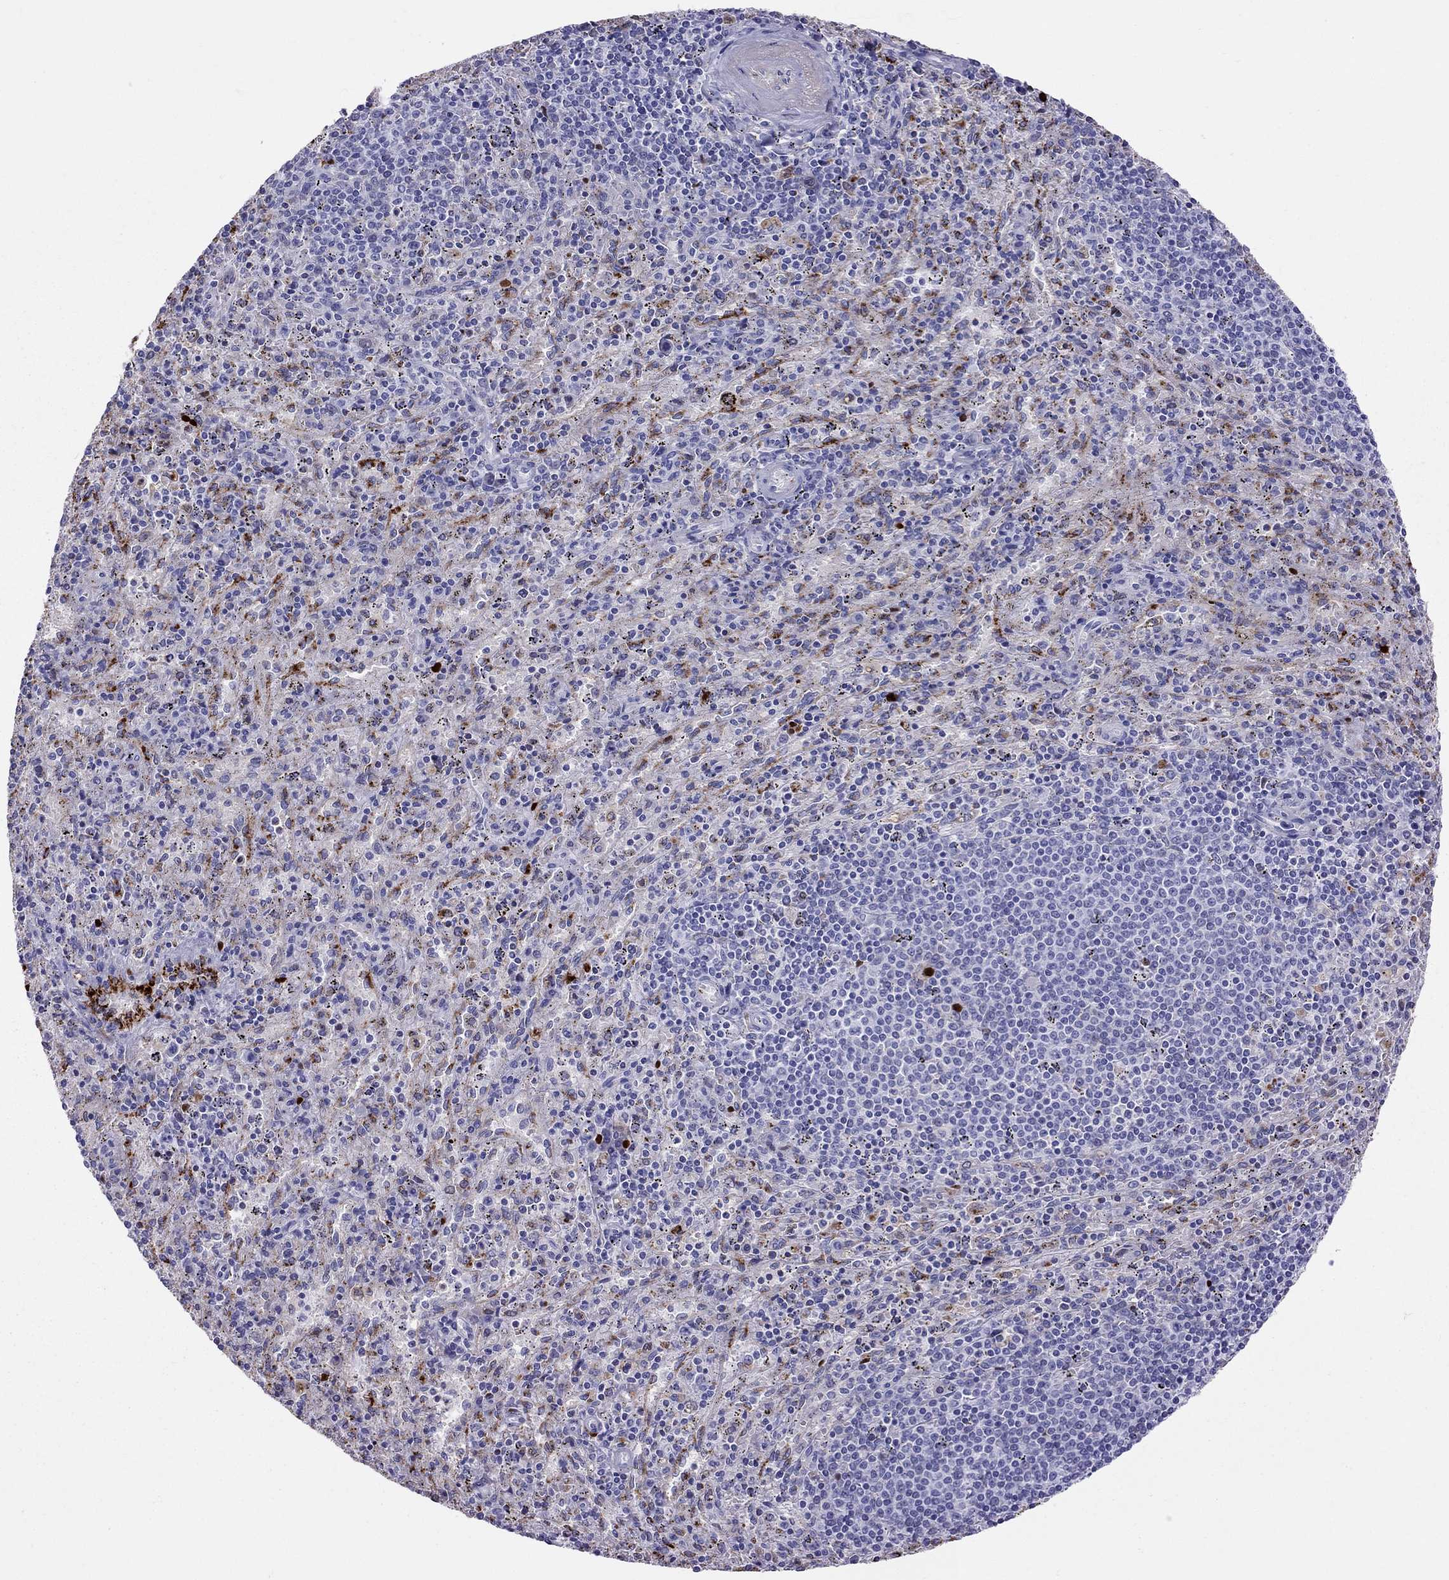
{"staining": {"intensity": "strong", "quantity": "<25%", "location": "cytoplasmic/membranous"}, "tissue": "spleen", "cell_type": "Cells in red pulp", "image_type": "normal", "snomed": [{"axis": "morphology", "description": "Normal tissue, NOS"}, {"axis": "topography", "description": "Spleen"}], "caption": "Unremarkable spleen demonstrates strong cytoplasmic/membranous staining in about <25% of cells in red pulp Using DAB (brown) and hematoxylin (blue) stains, captured at high magnification using brightfield microscopy..", "gene": "SERPINA3", "patient": {"sex": "male", "age": 57}}